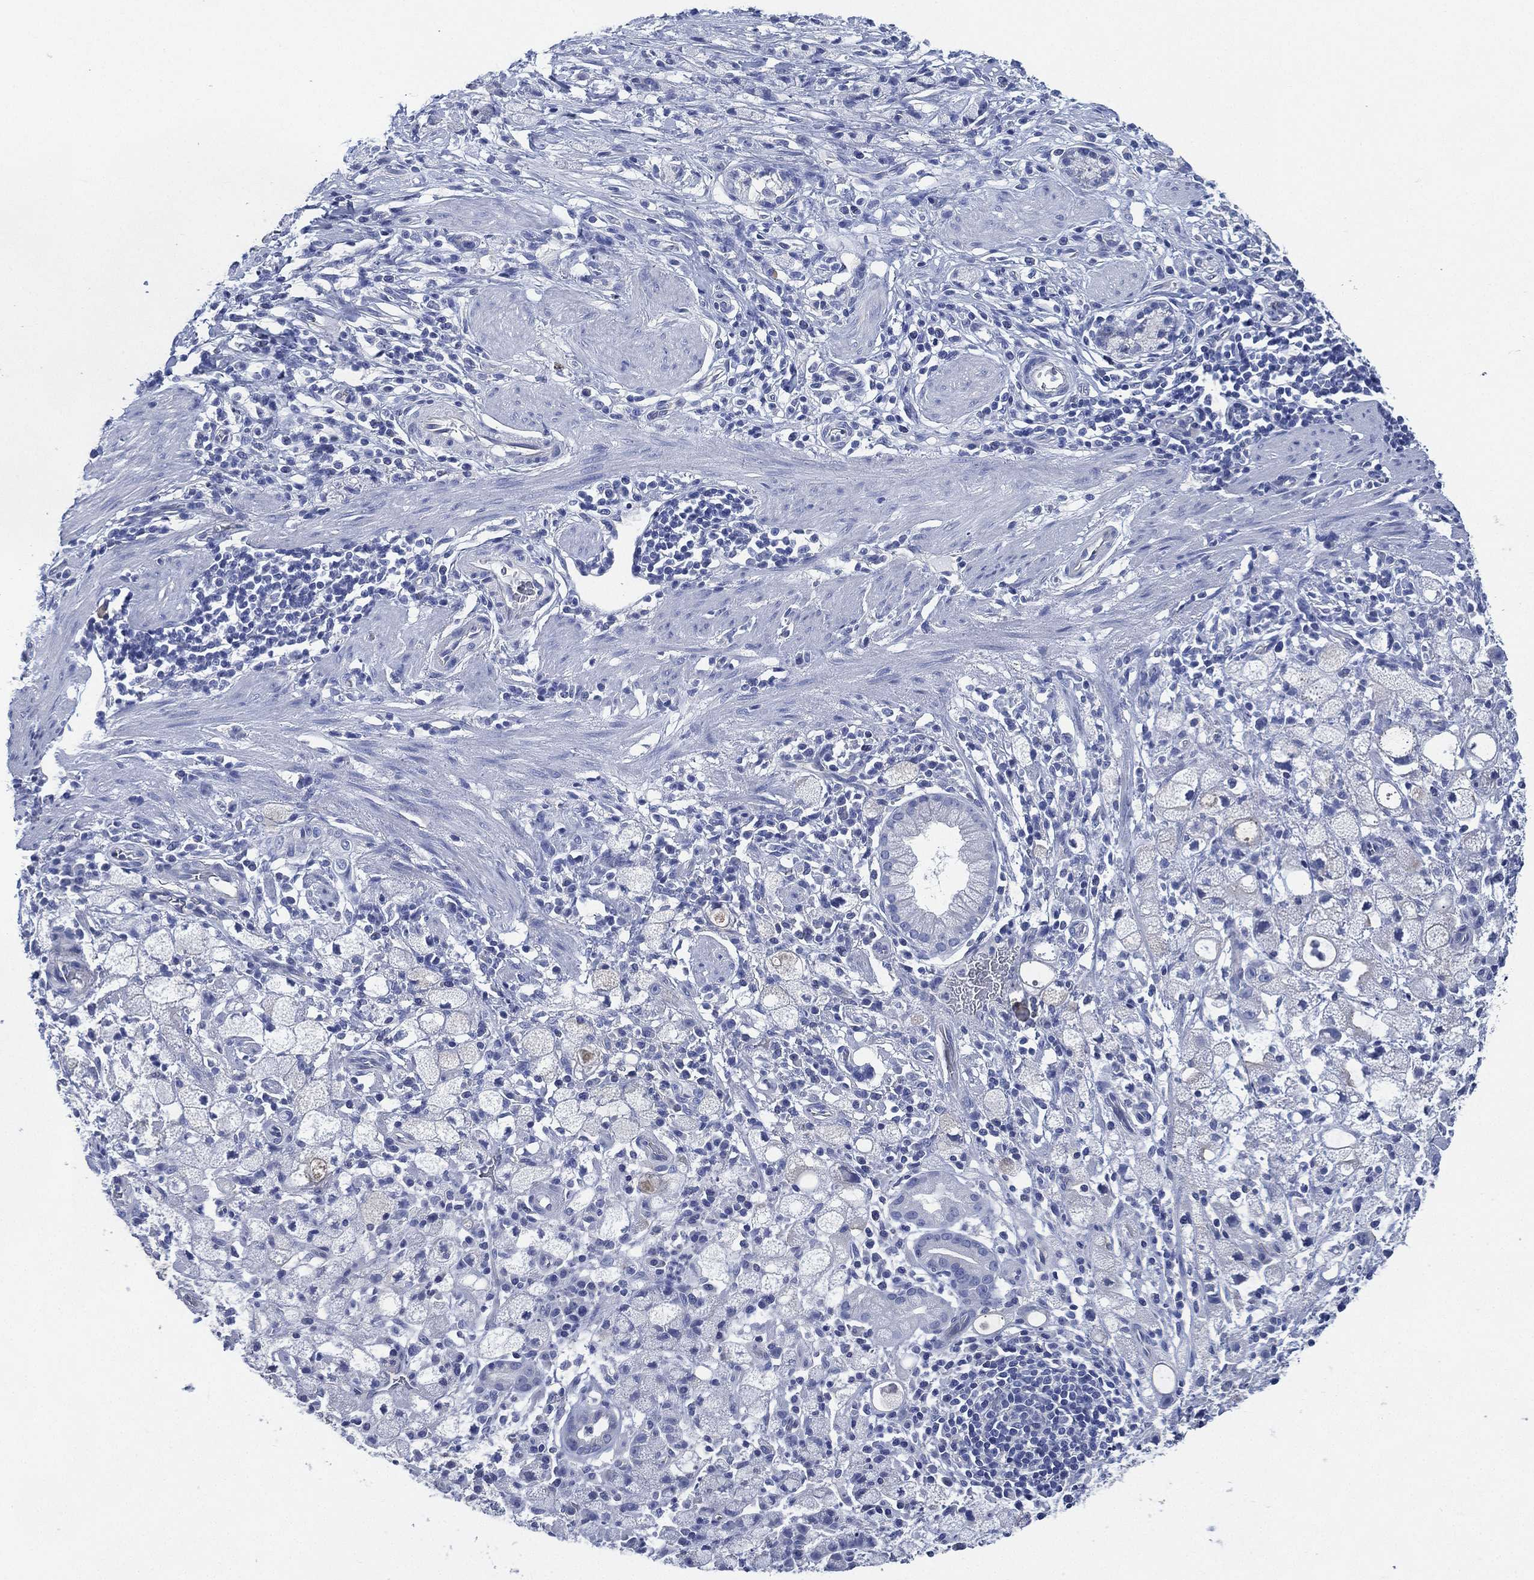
{"staining": {"intensity": "negative", "quantity": "none", "location": "none"}, "tissue": "stomach cancer", "cell_type": "Tumor cells", "image_type": "cancer", "snomed": [{"axis": "morphology", "description": "Adenocarcinoma, NOS"}, {"axis": "topography", "description": "Stomach"}], "caption": "Immunohistochemistry (IHC) micrograph of neoplastic tissue: stomach cancer stained with DAB (3,3'-diaminobenzidine) exhibits no significant protein staining in tumor cells.", "gene": "CCDC70", "patient": {"sex": "male", "age": 58}}